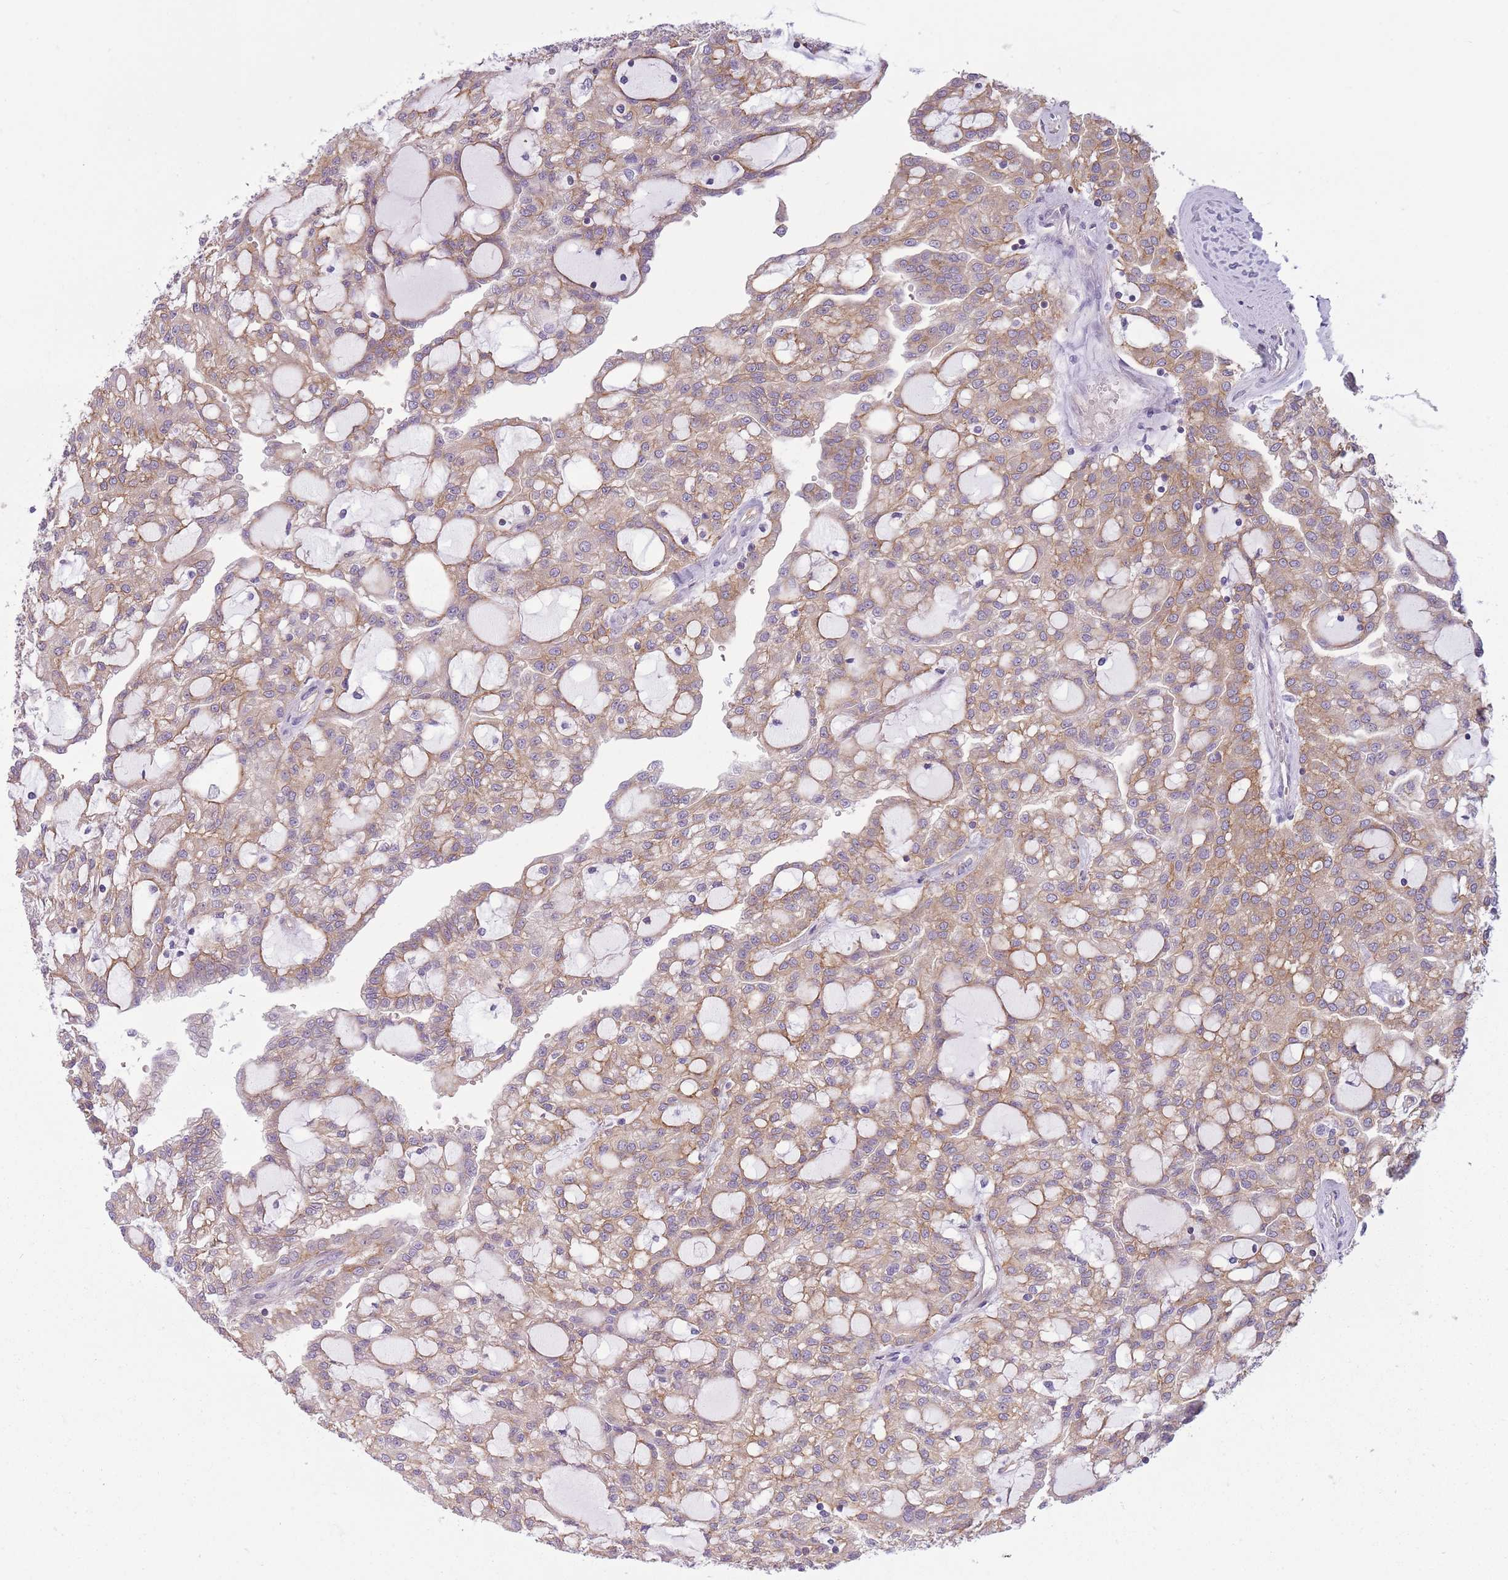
{"staining": {"intensity": "weak", "quantity": "25%-75%", "location": "cytoplasmic/membranous"}, "tissue": "renal cancer", "cell_type": "Tumor cells", "image_type": "cancer", "snomed": [{"axis": "morphology", "description": "Adenocarcinoma, NOS"}, {"axis": "topography", "description": "Kidney"}], "caption": "Renal cancer stained with DAB (3,3'-diaminobenzidine) immunohistochemistry exhibits low levels of weak cytoplasmic/membranous expression in about 25%-75% of tumor cells. (DAB (3,3'-diaminobenzidine) IHC, brown staining for protein, blue staining for nuclei).", "gene": "ADD1", "patient": {"sex": "male", "age": 63}}